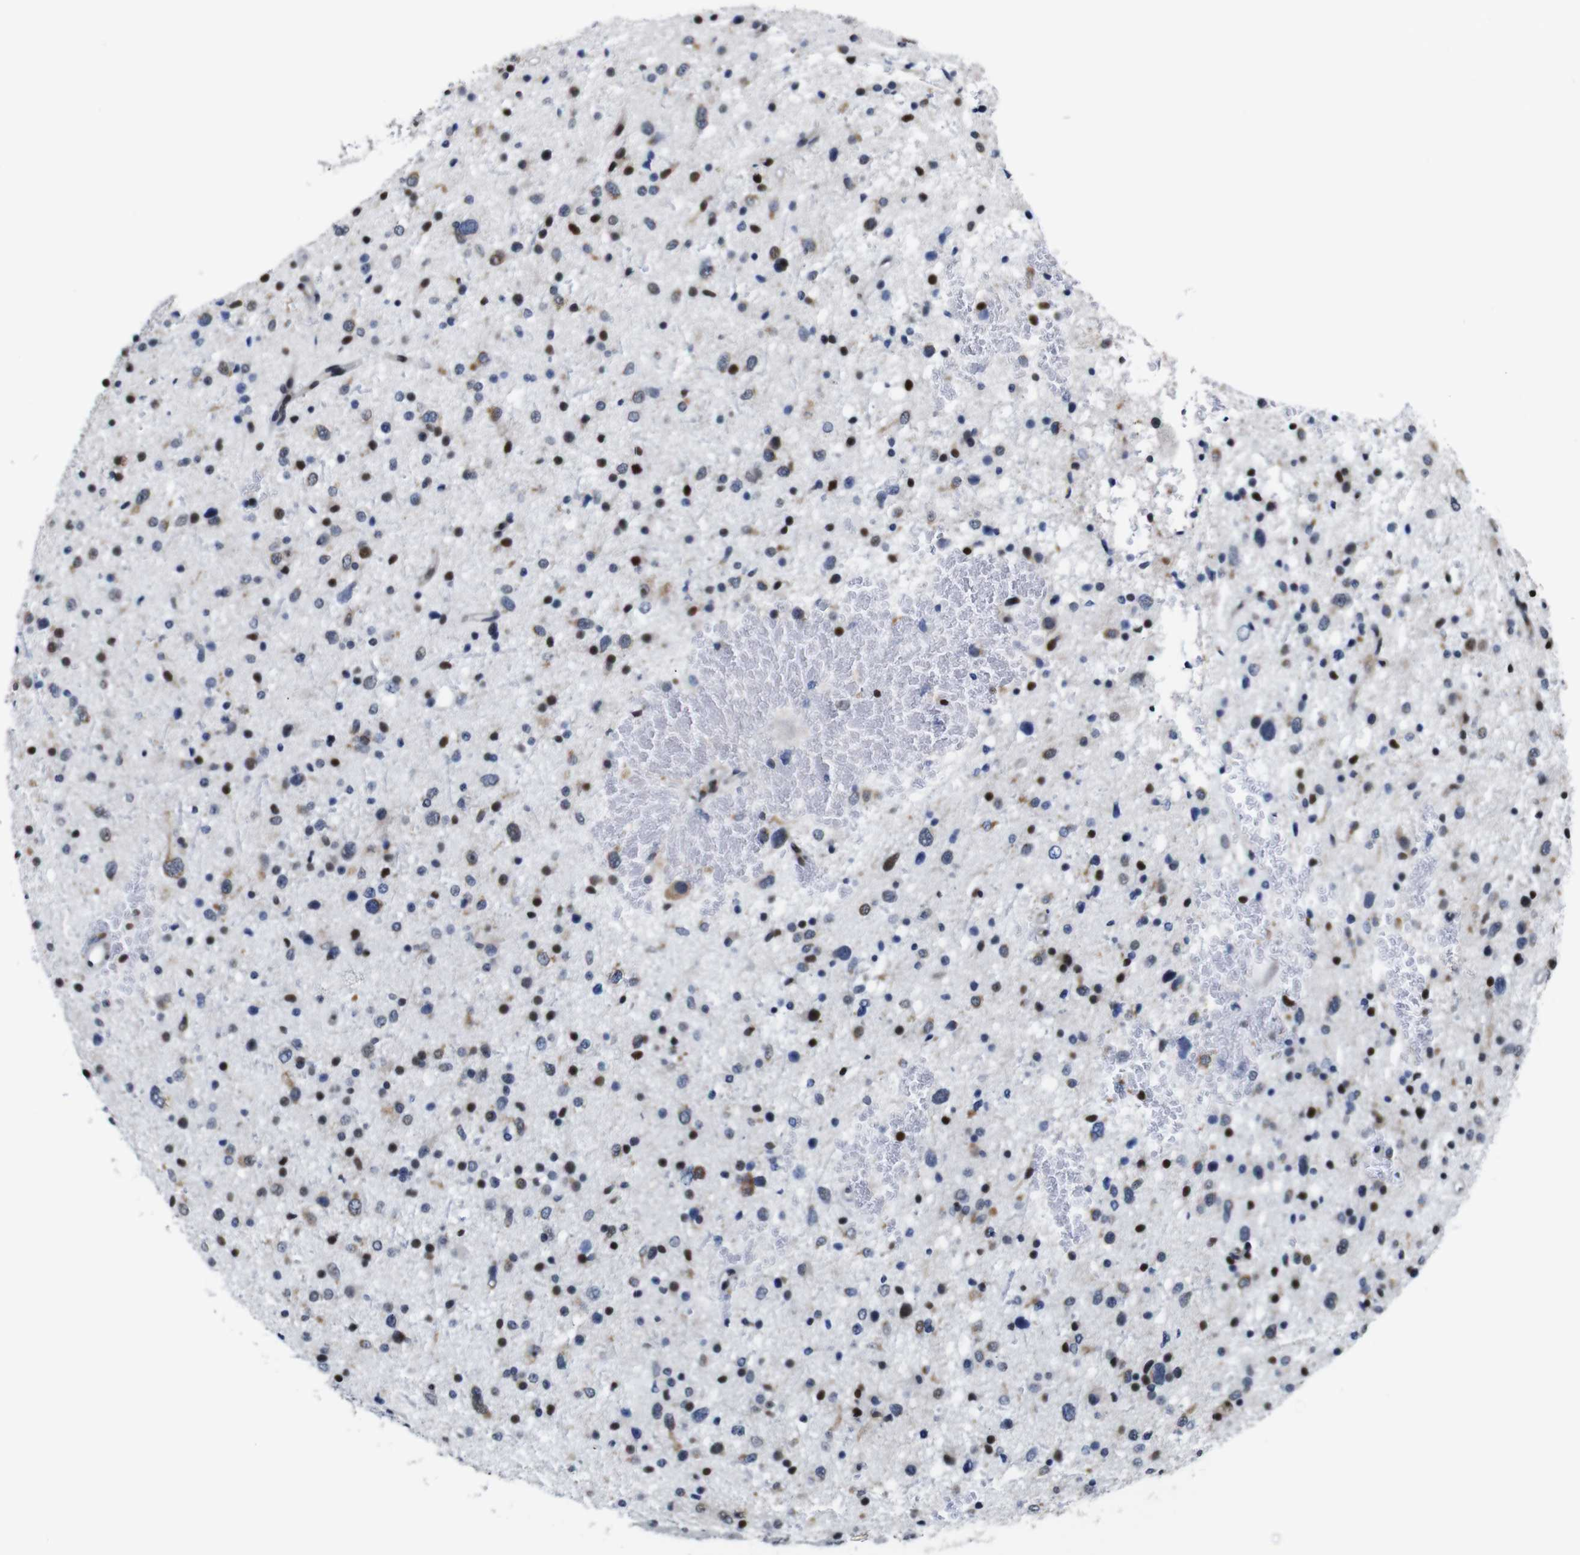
{"staining": {"intensity": "moderate", "quantity": "25%-75%", "location": "cytoplasmic/membranous,nuclear"}, "tissue": "glioma", "cell_type": "Tumor cells", "image_type": "cancer", "snomed": [{"axis": "morphology", "description": "Glioma, malignant, Low grade"}, {"axis": "topography", "description": "Brain"}], "caption": "Immunohistochemical staining of glioma exhibits medium levels of moderate cytoplasmic/membranous and nuclear protein positivity in about 25%-75% of tumor cells.", "gene": "GATA6", "patient": {"sex": "female", "age": 37}}